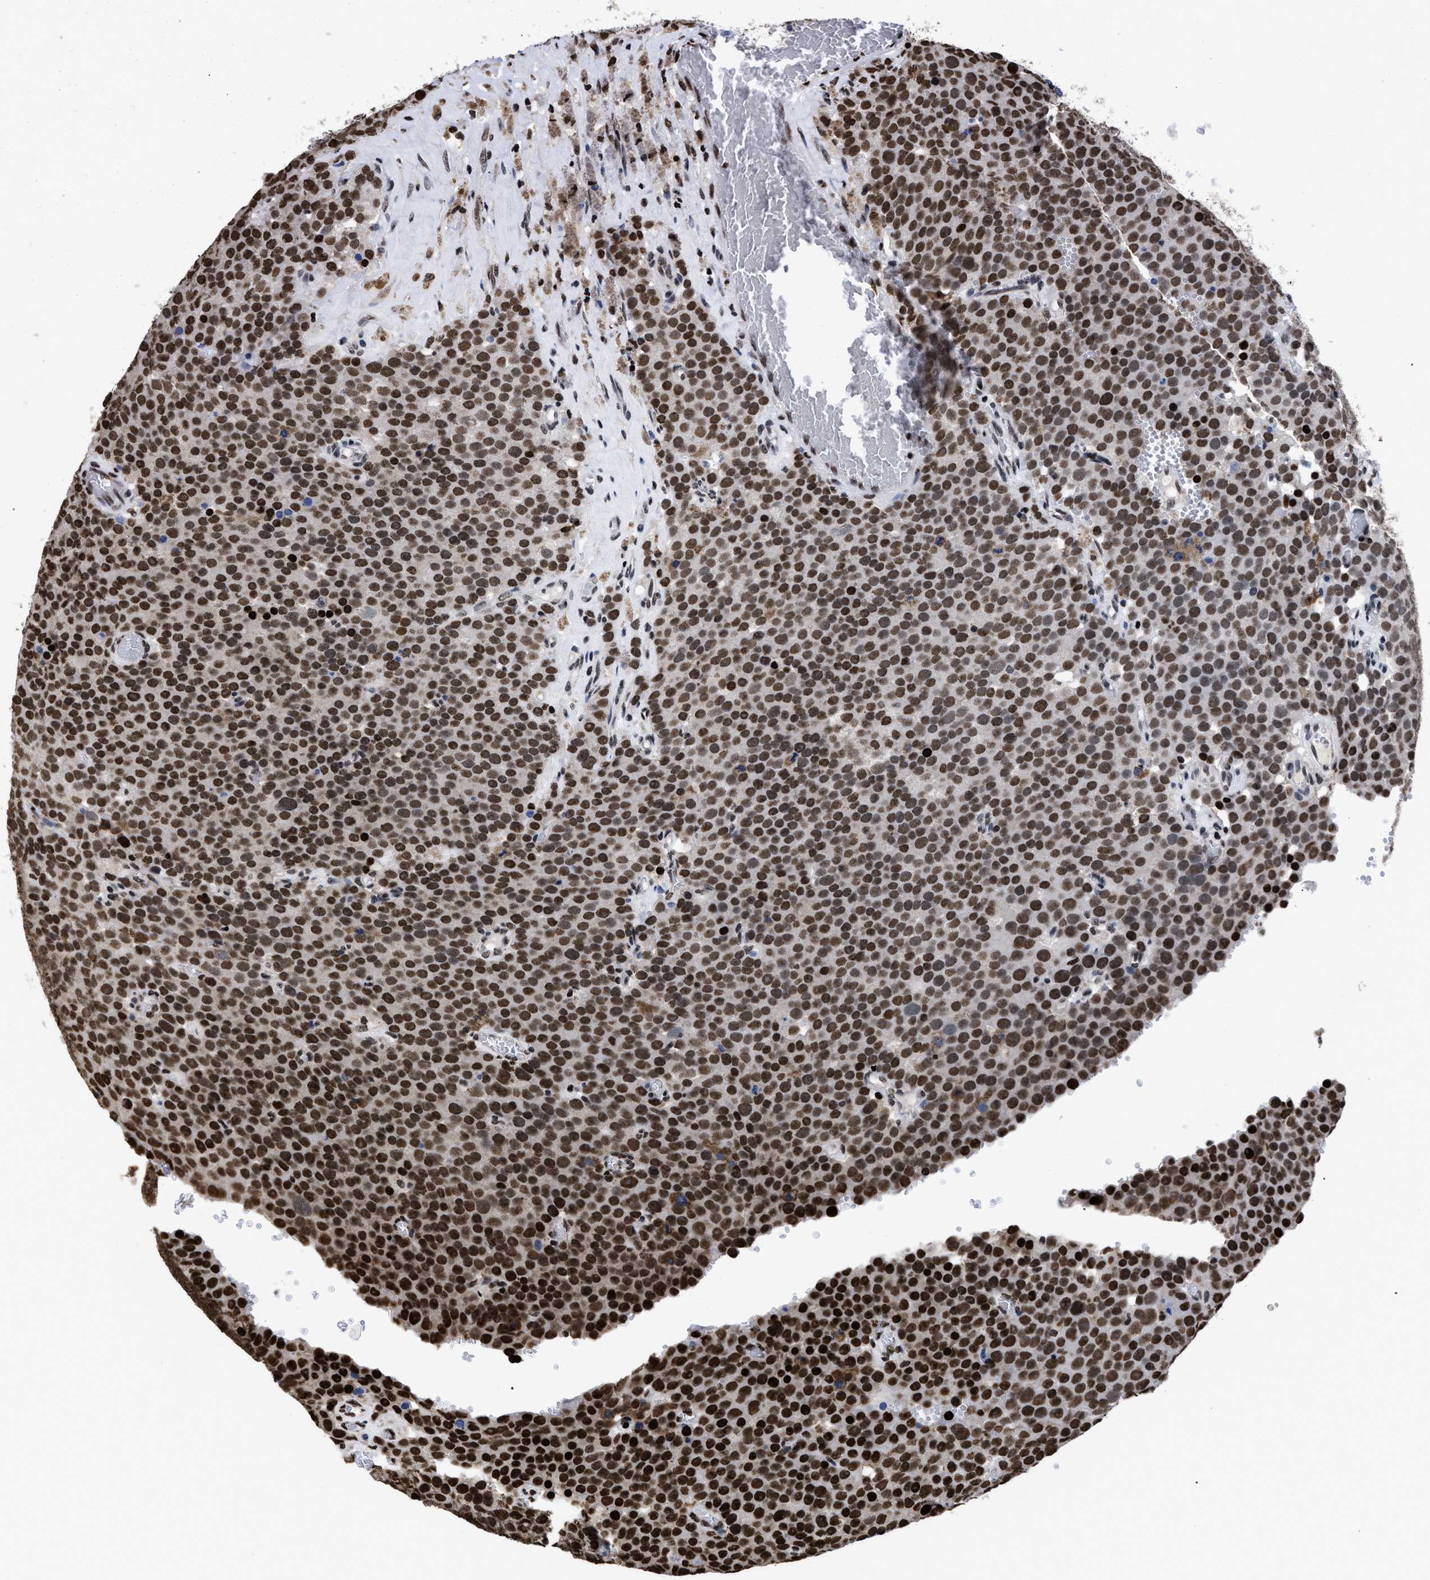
{"staining": {"intensity": "strong", "quantity": ">75%", "location": "cytoplasmic/membranous,nuclear"}, "tissue": "testis cancer", "cell_type": "Tumor cells", "image_type": "cancer", "snomed": [{"axis": "morphology", "description": "Normal tissue, NOS"}, {"axis": "morphology", "description": "Seminoma, NOS"}, {"axis": "topography", "description": "Testis"}], "caption": "Testis cancer stained with a brown dye exhibits strong cytoplasmic/membranous and nuclear positive staining in approximately >75% of tumor cells.", "gene": "CALHM3", "patient": {"sex": "male", "age": 71}}